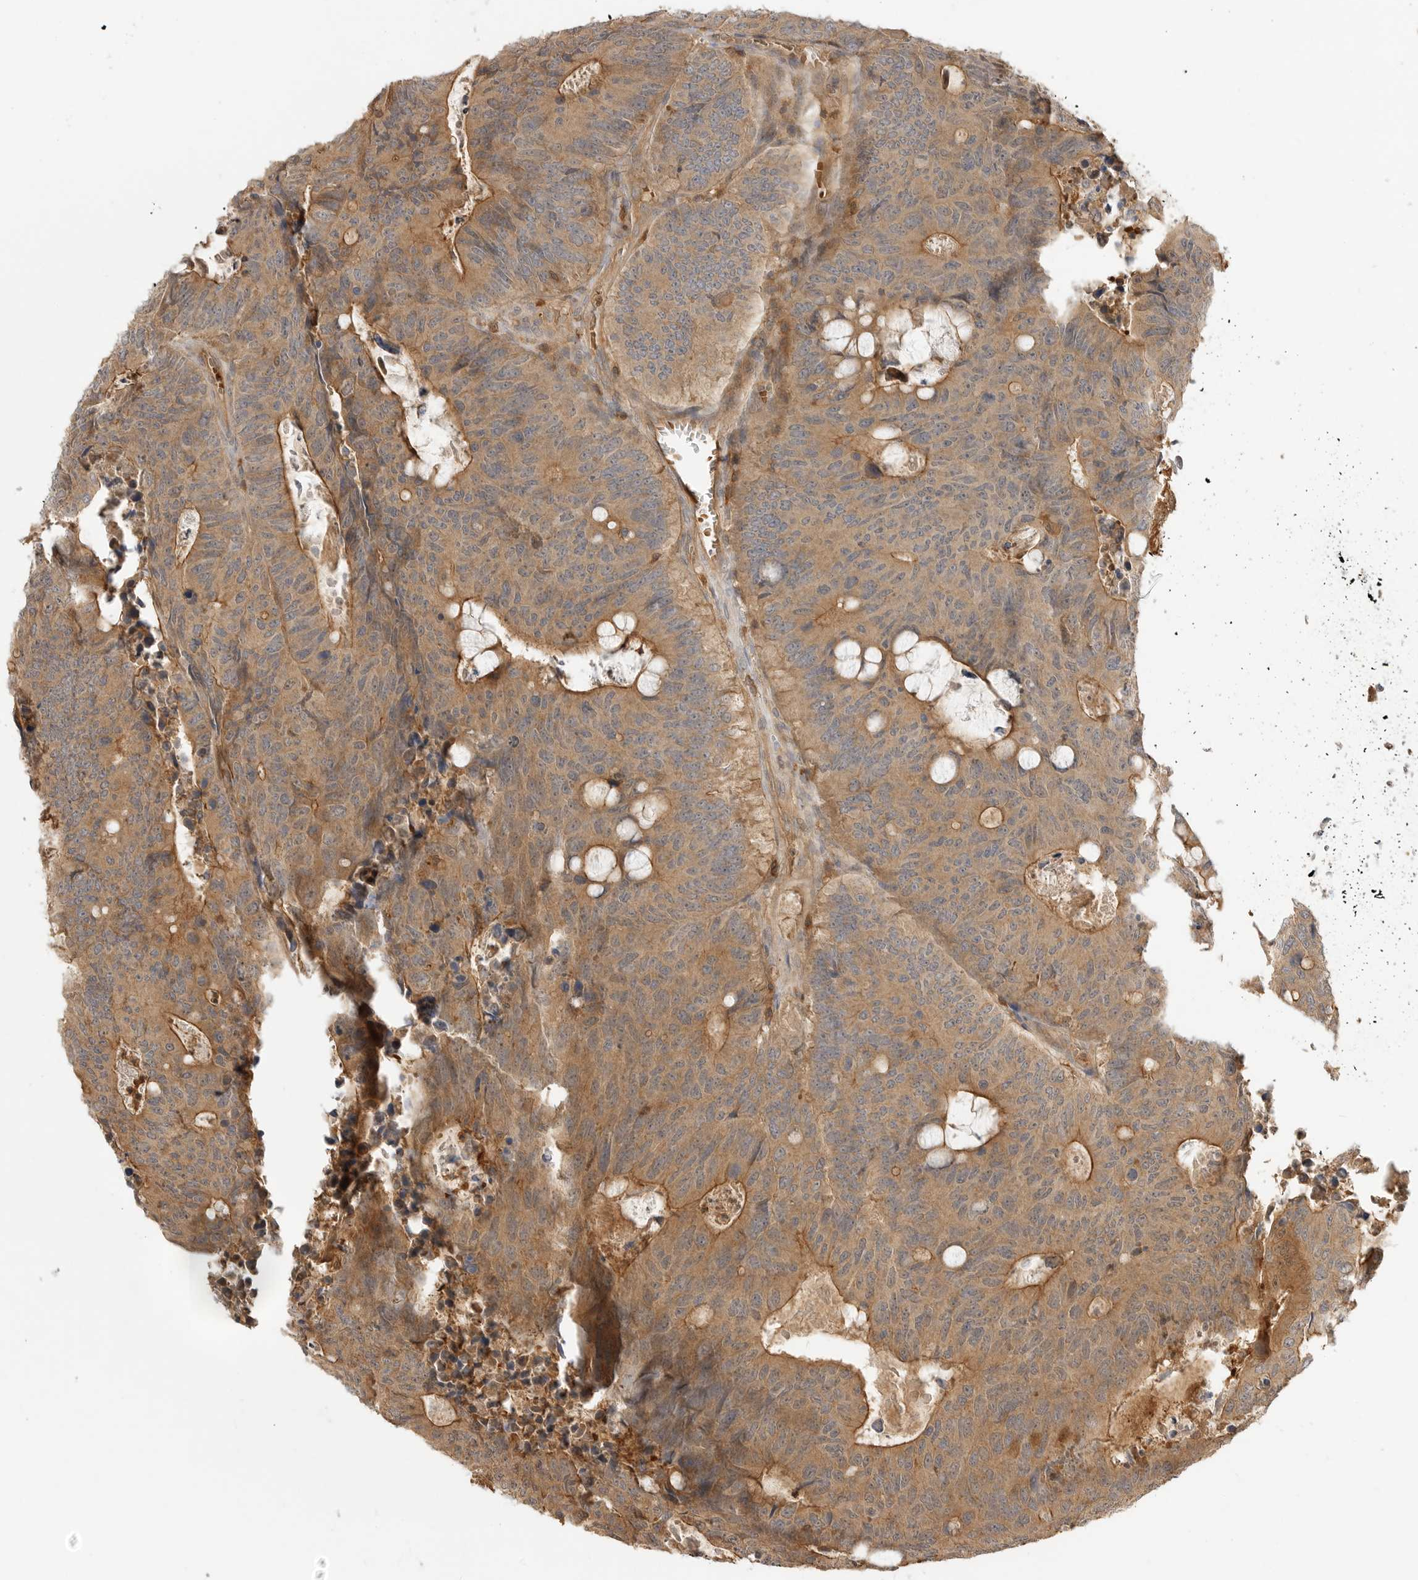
{"staining": {"intensity": "moderate", "quantity": ">75%", "location": "cytoplasmic/membranous"}, "tissue": "colorectal cancer", "cell_type": "Tumor cells", "image_type": "cancer", "snomed": [{"axis": "morphology", "description": "Adenocarcinoma, NOS"}, {"axis": "topography", "description": "Colon"}], "caption": "This histopathology image exhibits colorectal cancer stained with immunohistochemistry to label a protein in brown. The cytoplasmic/membranous of tumor cells show moderate positivity for the protein. Nuclei are counter-stained blue.", "gene": "CLDN12", "patient": {"sex": "male", "age": 87}}